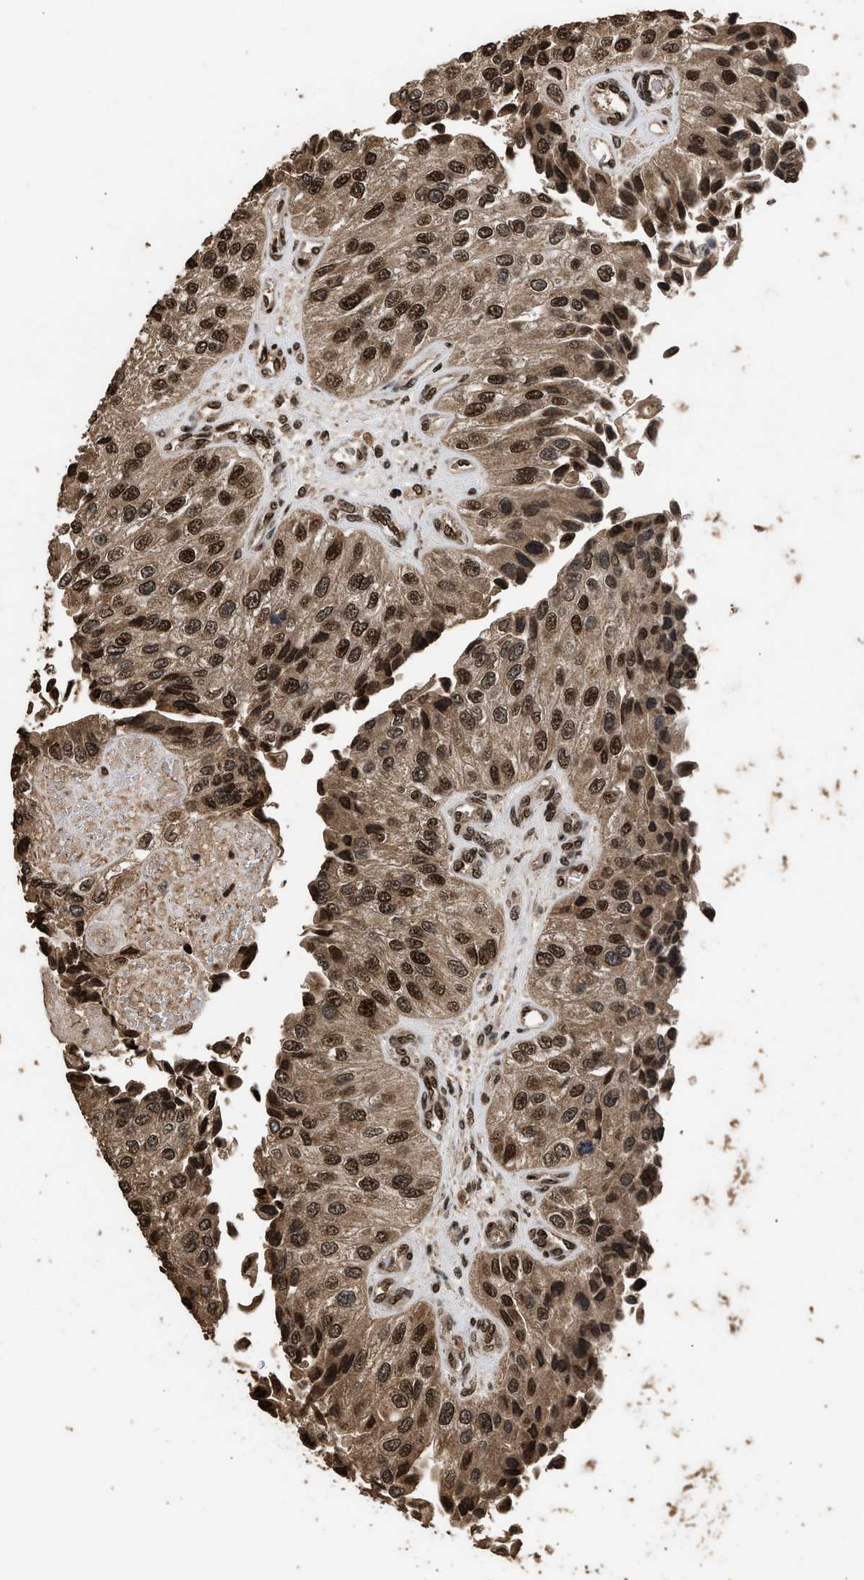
{"staining": {"intensity": "strong", "quantity": ">75%", "location": "nuclear"}, "tissue": "urothelial cancer", "cell_type": "Tumor cells", "image_type": "cancer", "snomed": [{"axis": "morphology", "description": "Urothelial carcinoma, High grade"}, {"axis": "topography", "description": "Kidney"}, {"axis": "topography", "description": "Urinary bladder"}], "caption": "Immunohistochemical staining of human urothelial cancer exhibits high levels of strong nuclear protein expression in about >75% of tumor cells.", "gene": "PPP4R3B", "patient": {"sex": "male", "age": 77}}